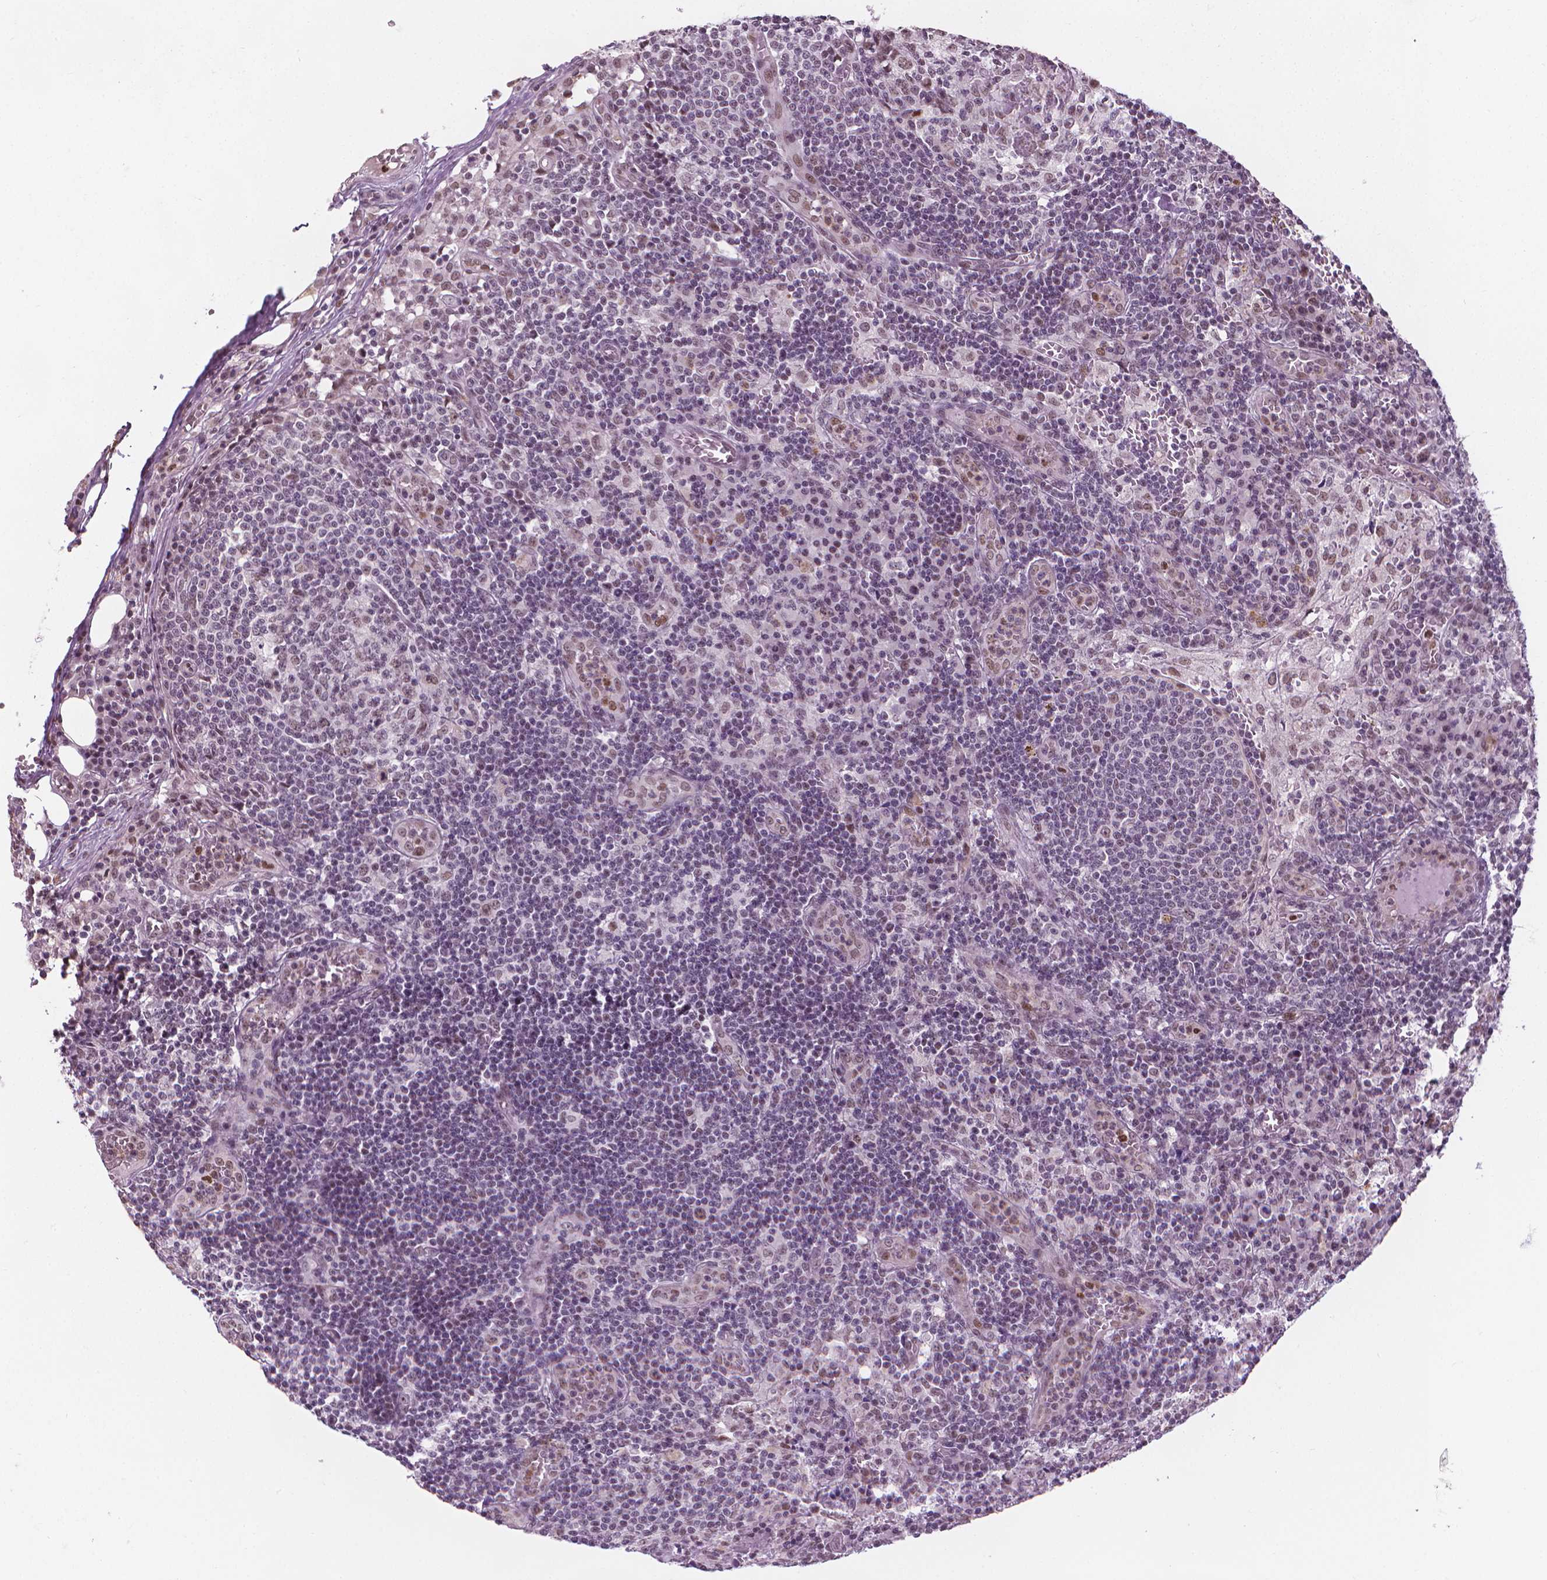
{"staining": {"intensity": "weak", "quantity": "<25%", "location": "nuclear"}, "tissue": "lymph node", "cell_type": "Germinal center cells", "image_type": "normal", "snomed": [{"axis": "morphology", "description": "Normal tissue, NOS"}, {"axis": "topography", "description": "Lymph node"}], "caption": "IHC of unremarkable human lymph node exhibits no positivity in germinal center cells.", "gene": "CDKN1C", "patient": {"sex": "male", "age": 62}}